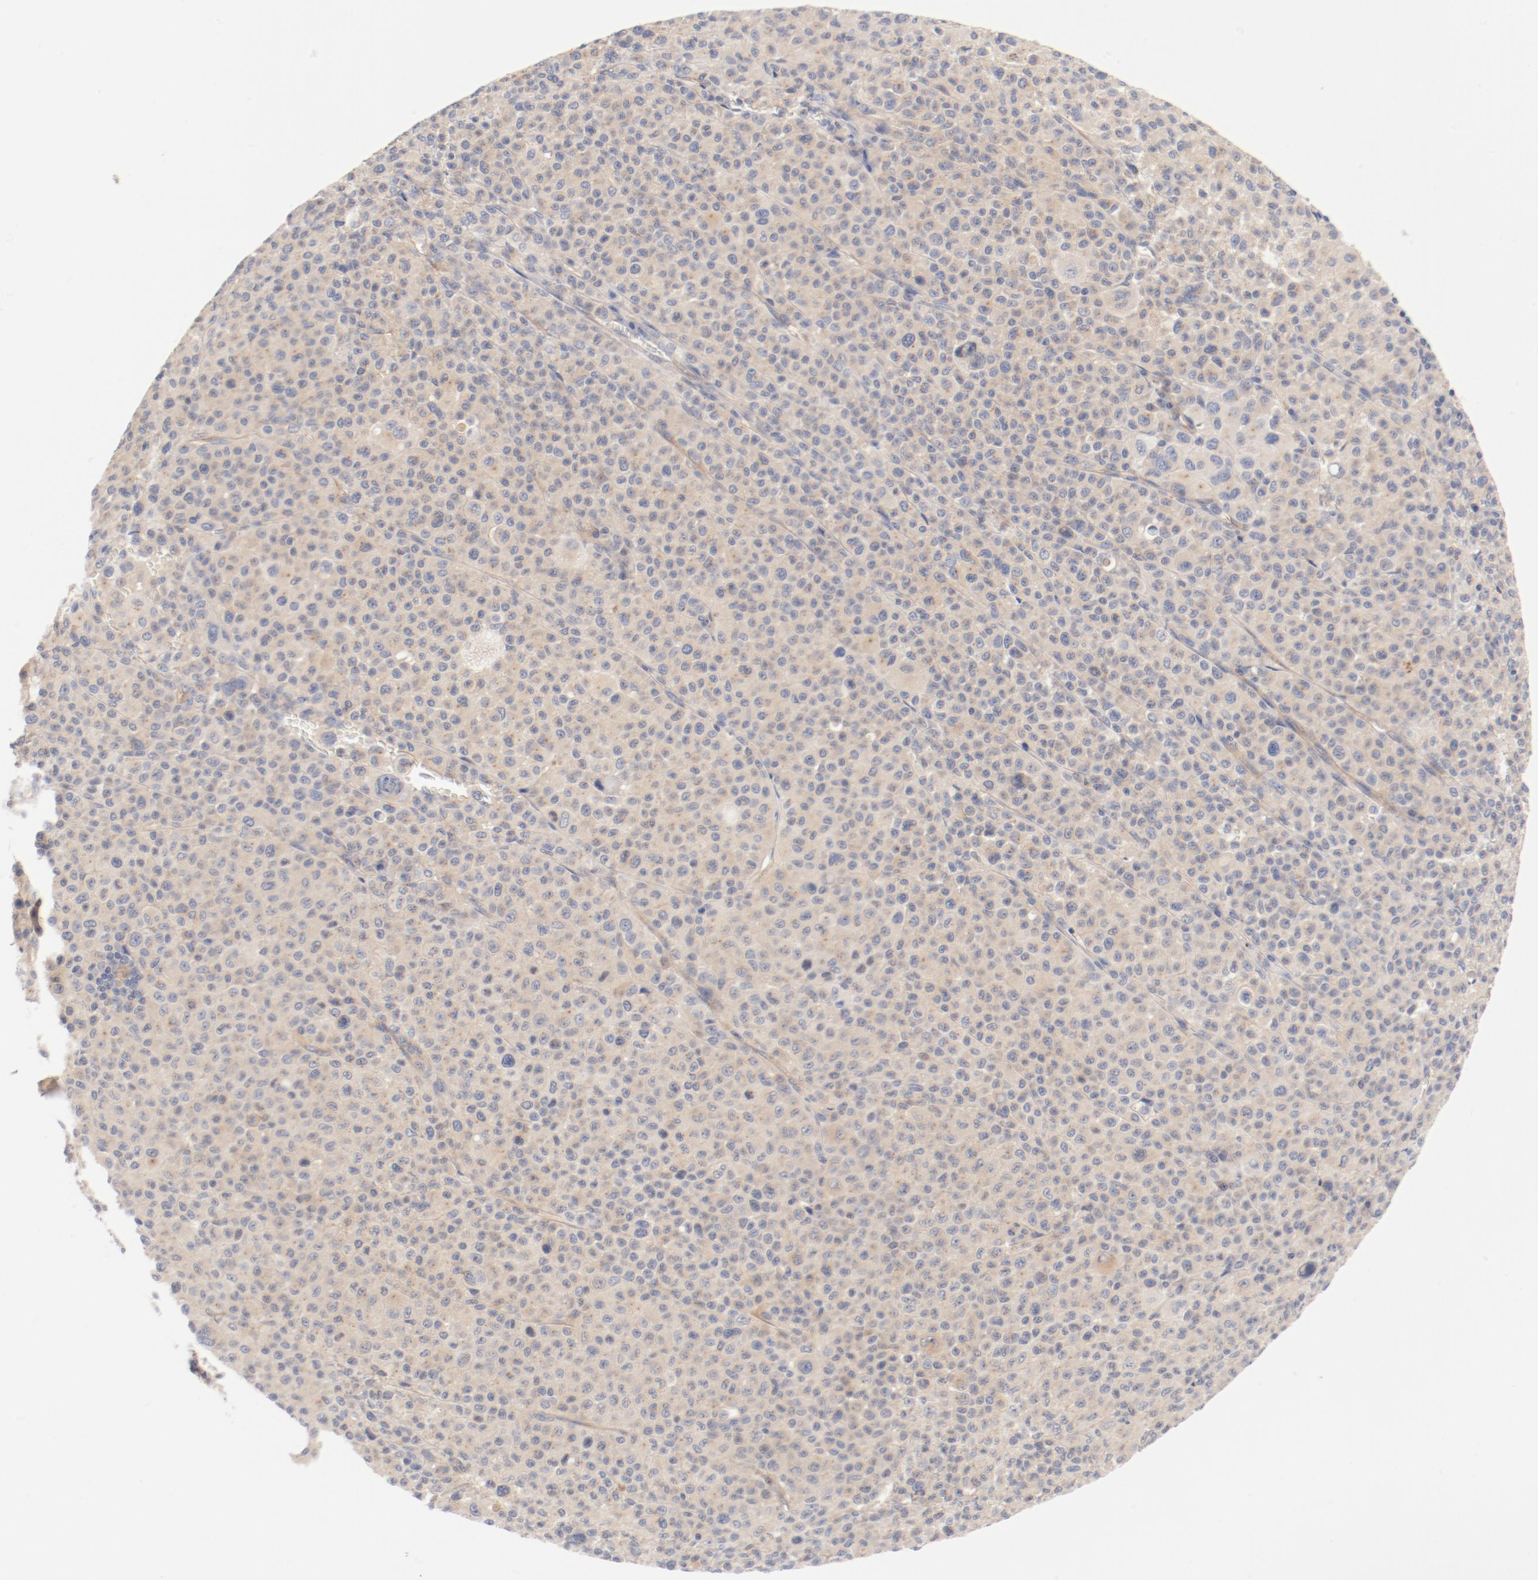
{"staining": {"intensity": "weak", "quantity": ">75%", "location": "cytoplasmic/membranous"}, "tissue": "melanoma", "cell_type": "Tumor cells", "image_type": "cancer", "snomed": [{"axis": "morphology", "description": "Malignant melanoma, Metastatic site"}, {"axis": "topography", "description": "Skin"}], "caption": "Melanoma stained with a protein marker reveals weak staining in tumor cells.", "gene": "DYNC1H1", "patient": {"sex": "female", "age": 74}}